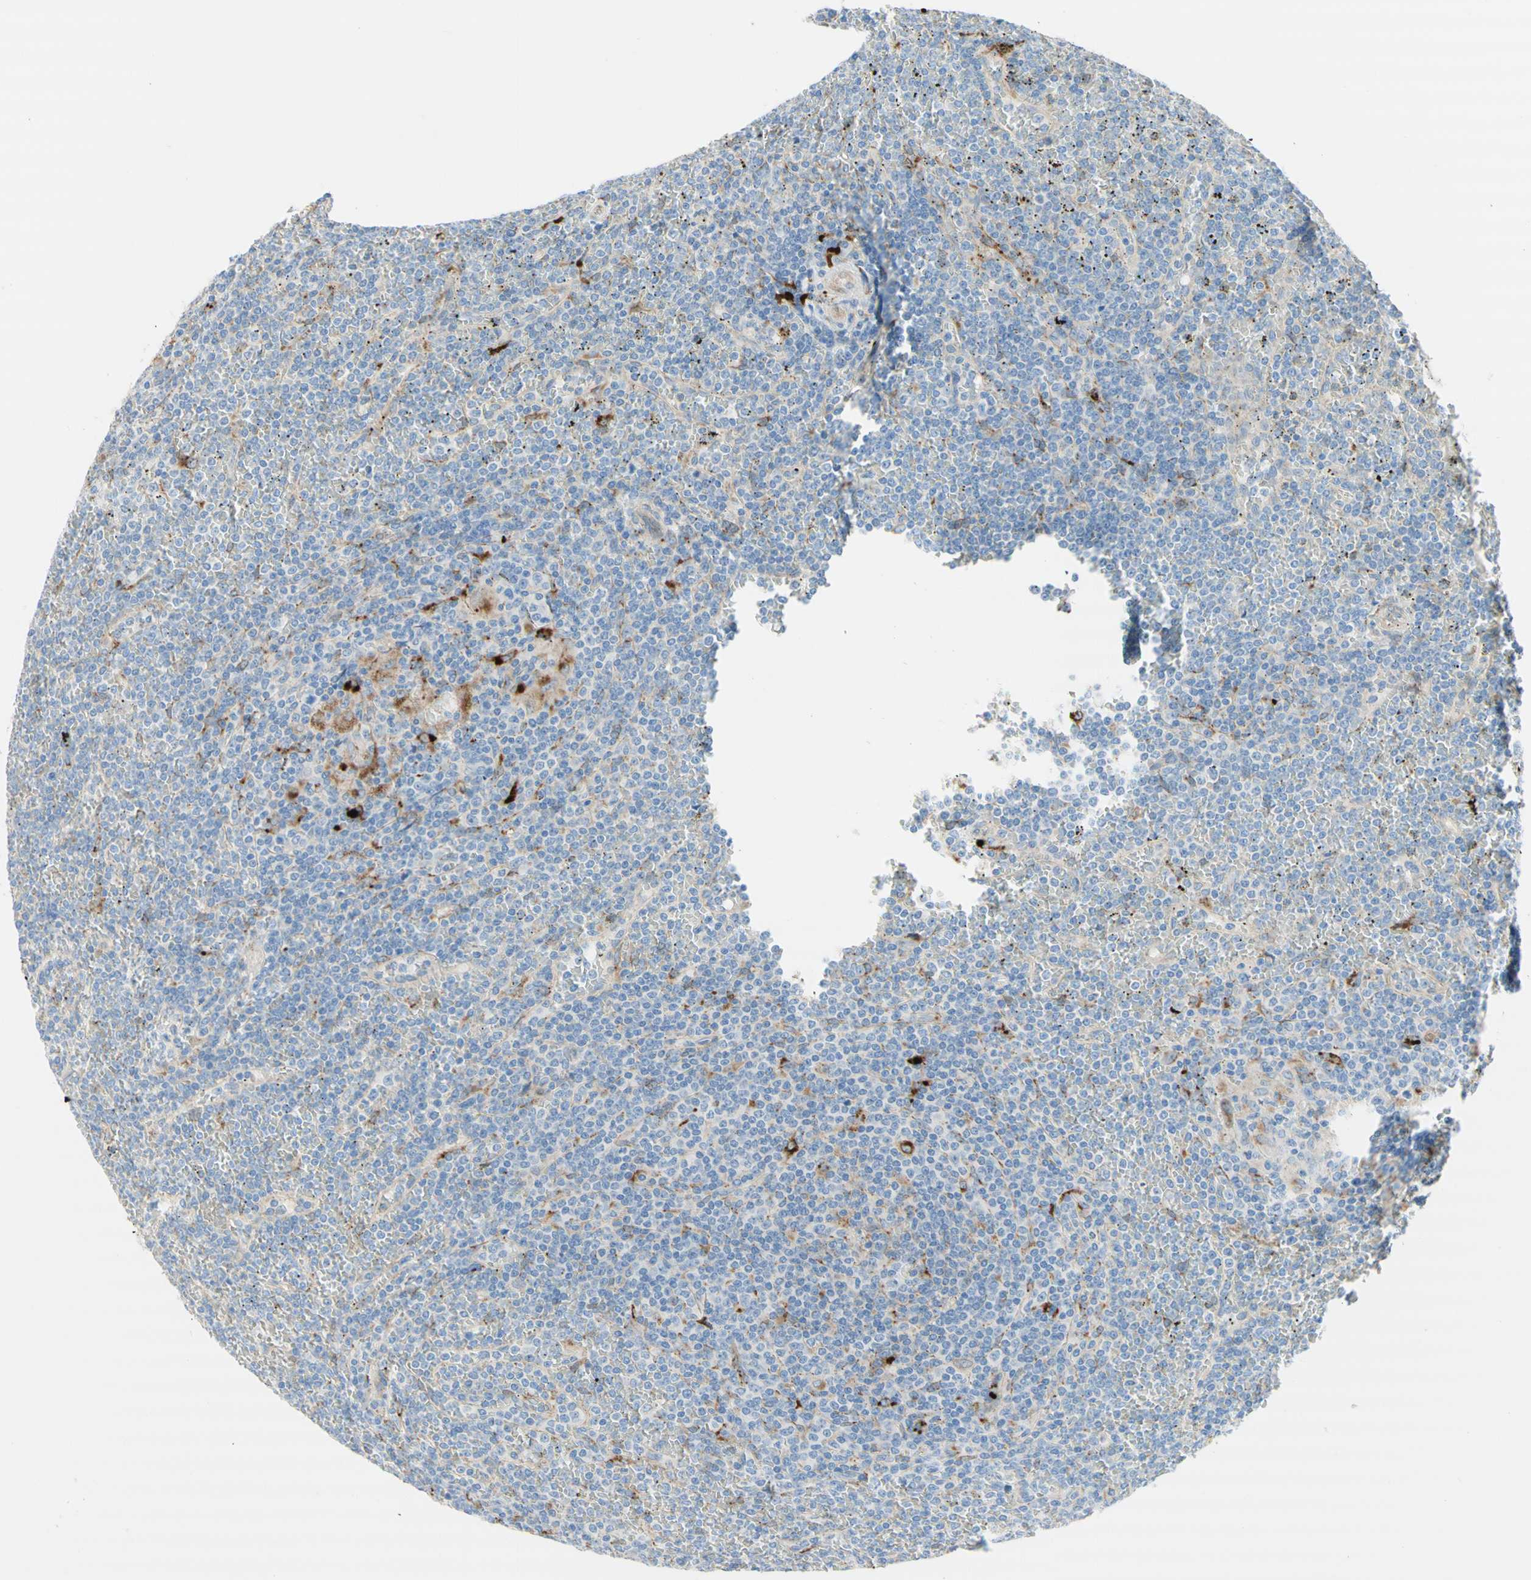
{"staining": {"intensity": "negative", "quantity": "none", "location": "none"}, "tissue": "lymphoma", "cell_type": "Tumor cells", "image_type": "cancer", "snomed": [{"axis": "morphology", "description": "Malignant lymphoma, non-Hodgkin's type, Low grade"}, {"axis": "topography", "description": "Spleen"}], "caption": "Micrograph shows no protein staining in tumor cells of lymphoma tissue. (Stains: DAB immunohistochemistry (IHC) with hematoxylin counter stain, Microscopy: brightfield microscopy at high magnification).", "gene": "URB2", "patient": {"sex": "female", "age": 19}}